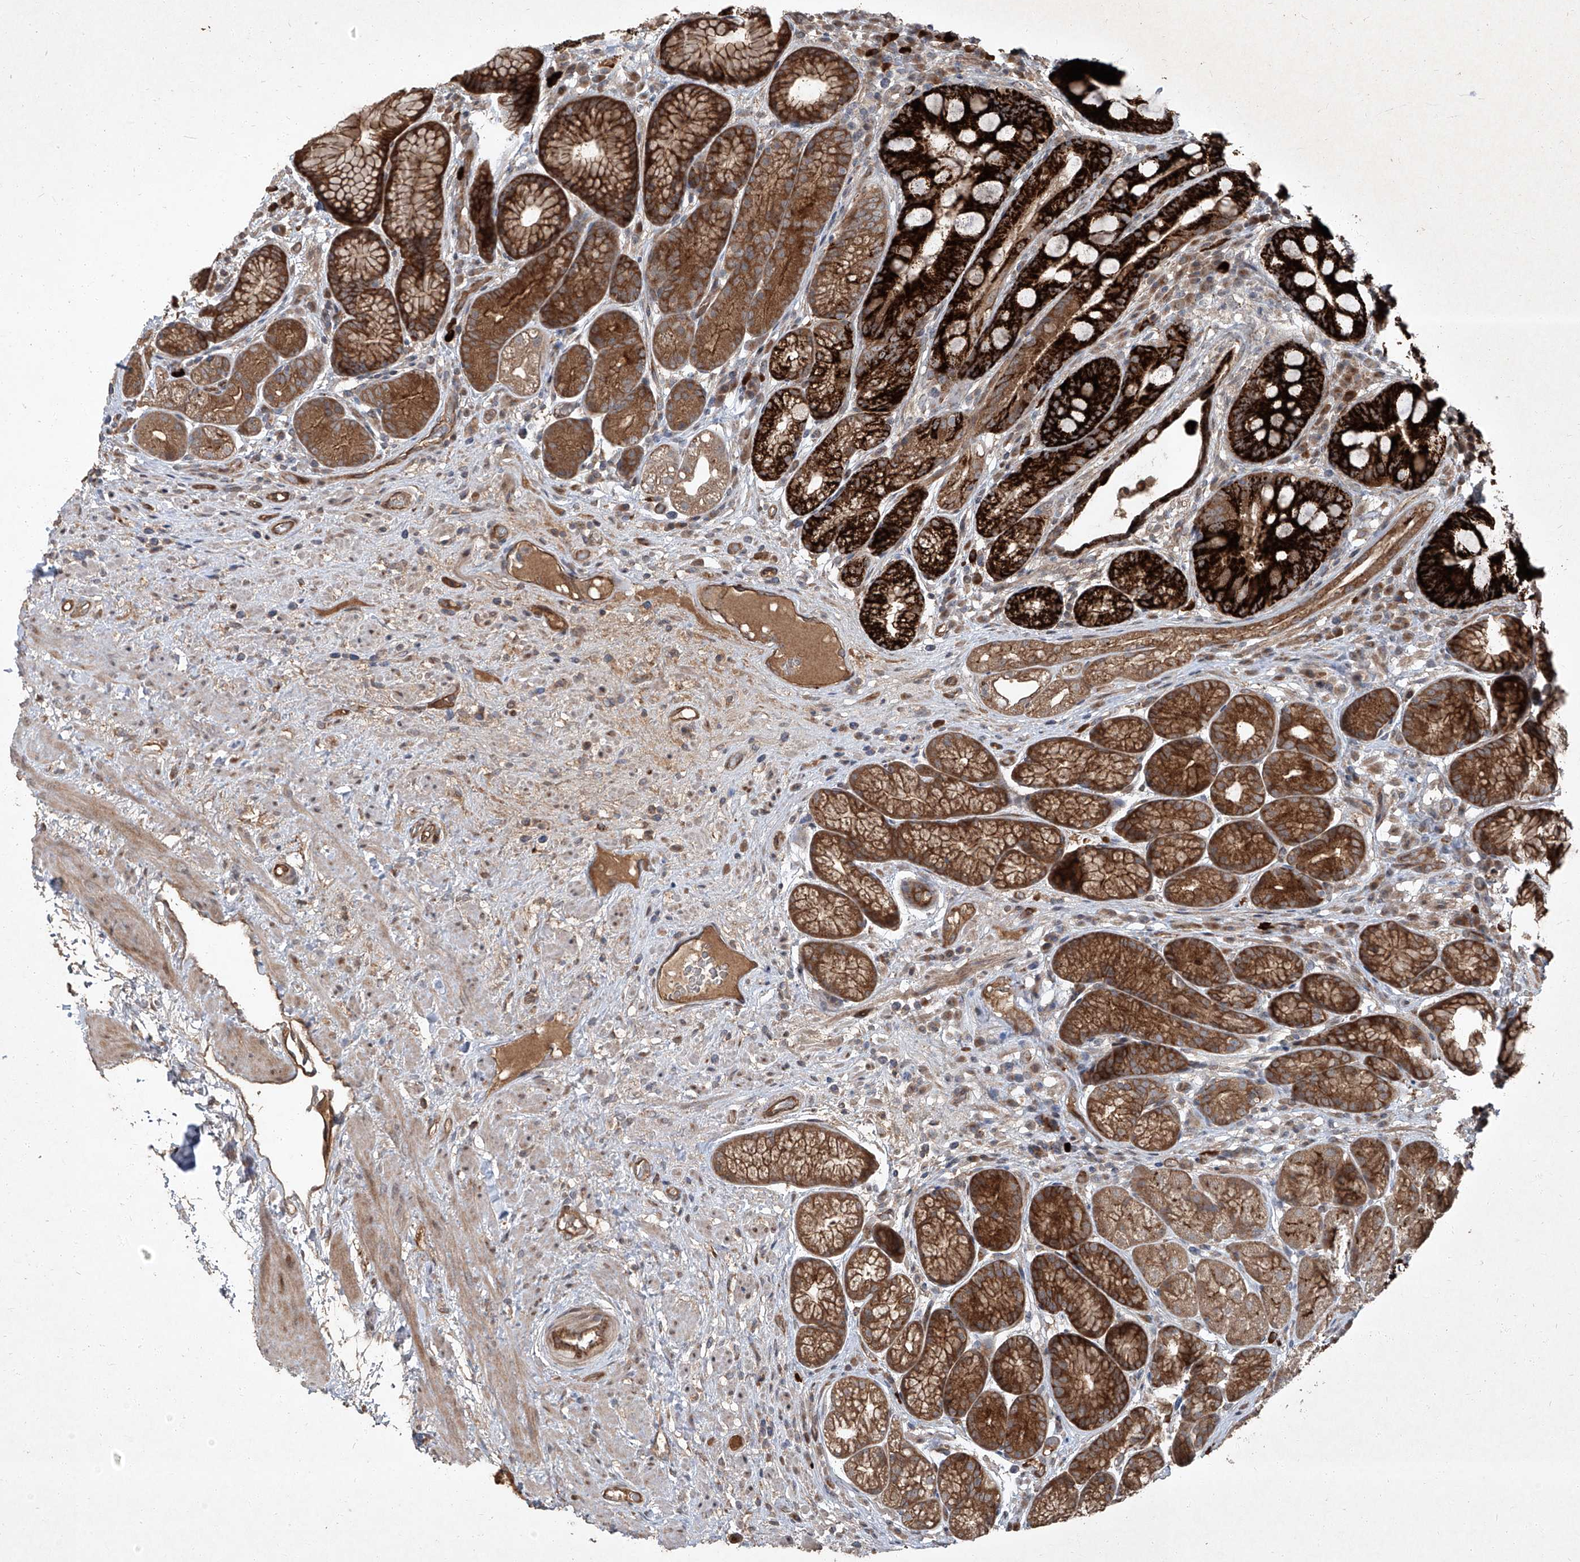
{"staining": {"intensity": "strong", "quantity": "25%-75%", "location": "cytoplasmic/membranous"}, "tissue": "stomach", "cell_type": "Glandular cells", "image_type": "normal", "snomed": [{"axis": "morphology", "description": "Normal tissue, NOS"}, {"axis": "topography", "description": "Stomach"}], "caption": "An immunohistochemistry image of benign tissue is shown. Protein staining in brown labels strong cytoplasmic/membranous positivity in stomach within glandular cells. (IHC, brightfield microscopy, high magnification).", "gene": "CCN1", "patient": {"sex": "male", "age": 57}}